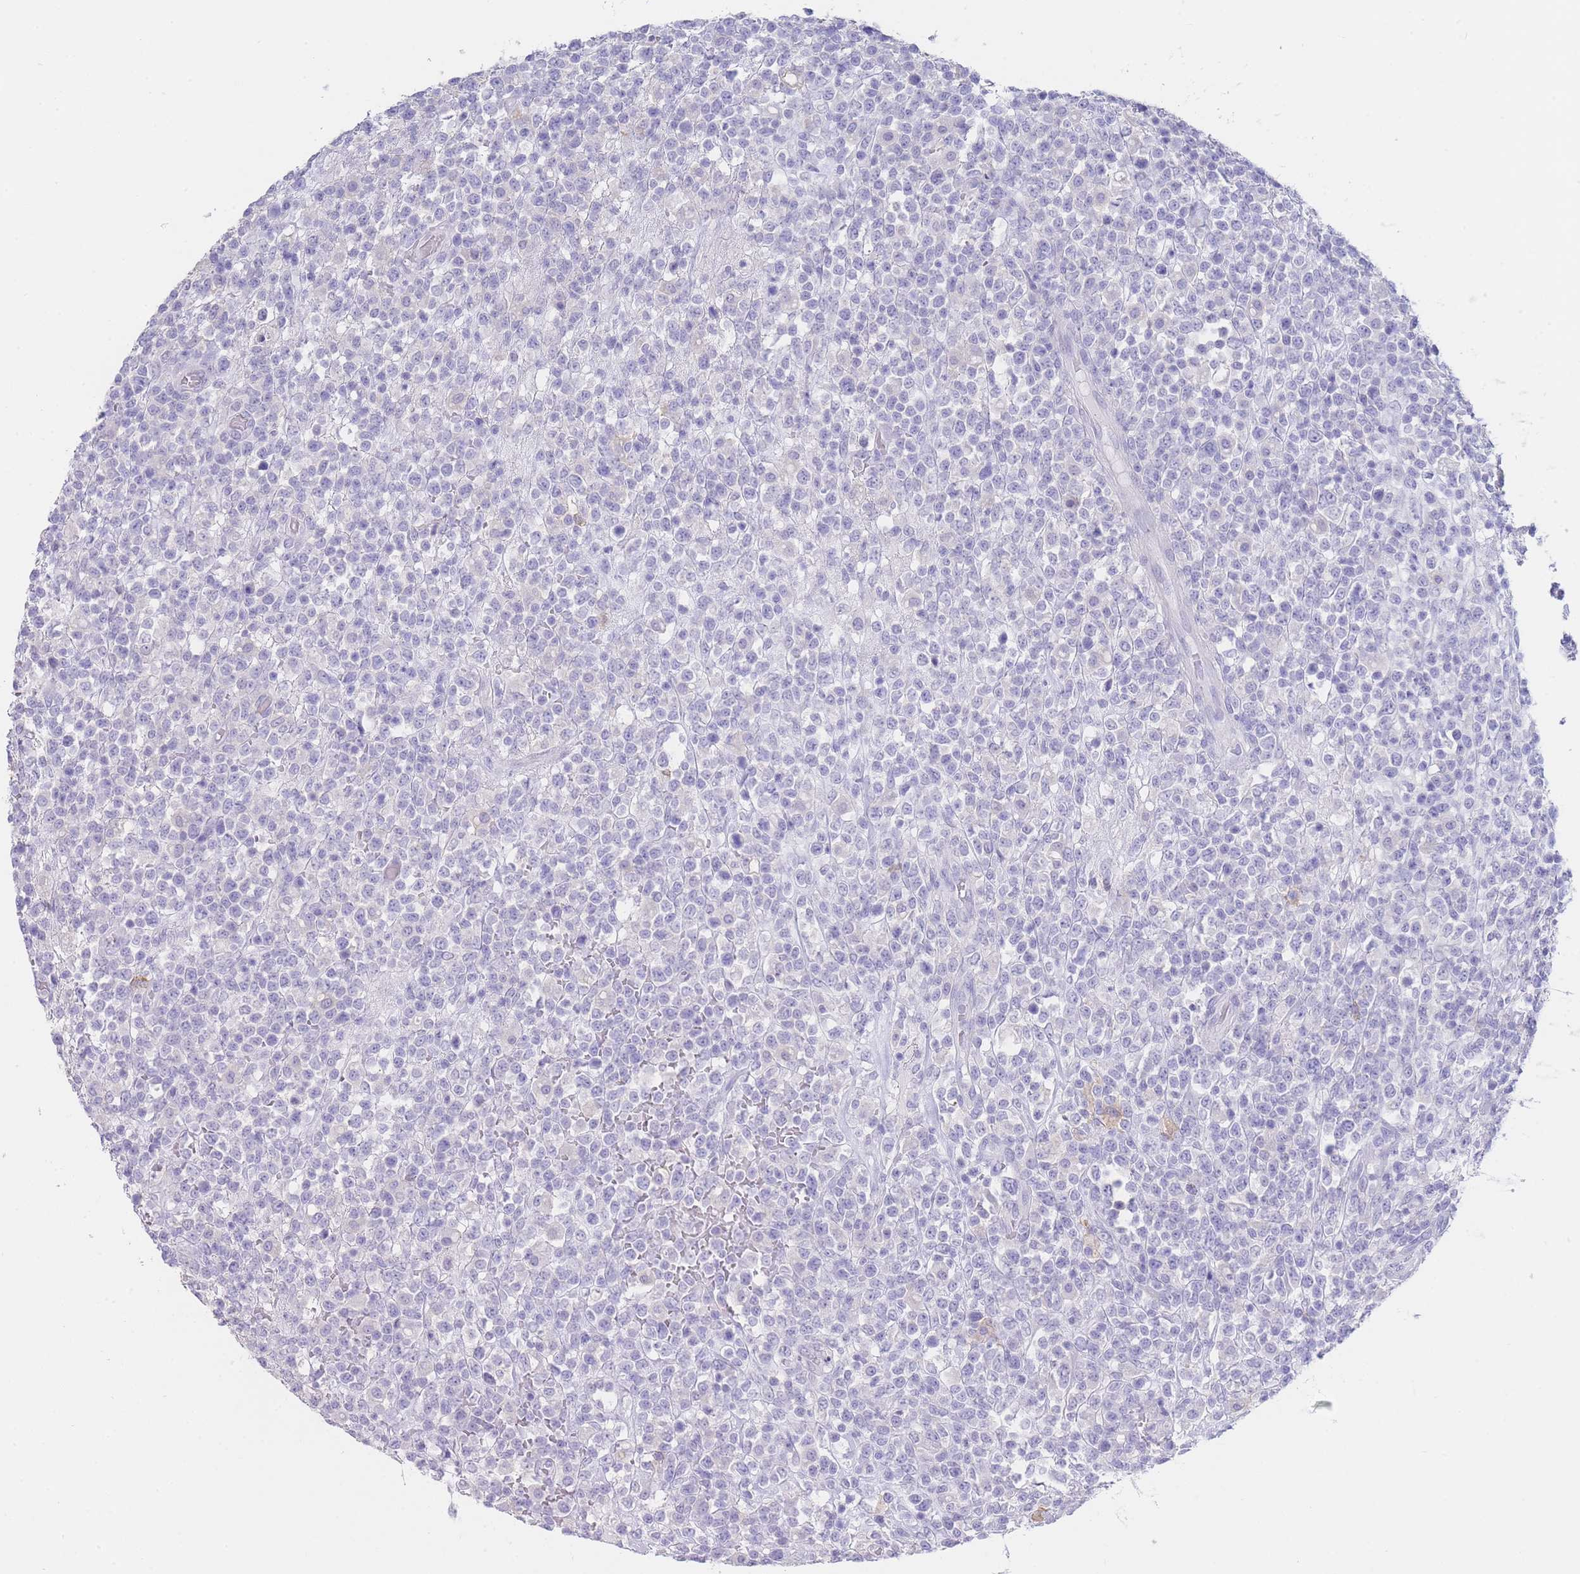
{"staining": {"intensity": "negative", "quantity": "none", "location": "none"}, "tissue": "lymphoma", "cell_type": "Tumor cells", "image_type": "cancer", "snomed": [{"axis": "morphology", "description": "Malignant lymphoma, non-Hodgkin's type, High grade"}, {"axis": "topography", "description": "Colon"}], "caption": "High magnification brightfield microscopy of lymphoma stained with DAB (3,3'-diaminobenzidine) (brown) and counterstained with hematoxylin (blue): tumor cells show no significant positivity. (Stains: DAB immunohistochemistry with hematoxylin counter stain, Microscopy: brightfield microscopy at high magnification).", "gene": "CD37", "patient": {"sex": "female", "age": 53}}